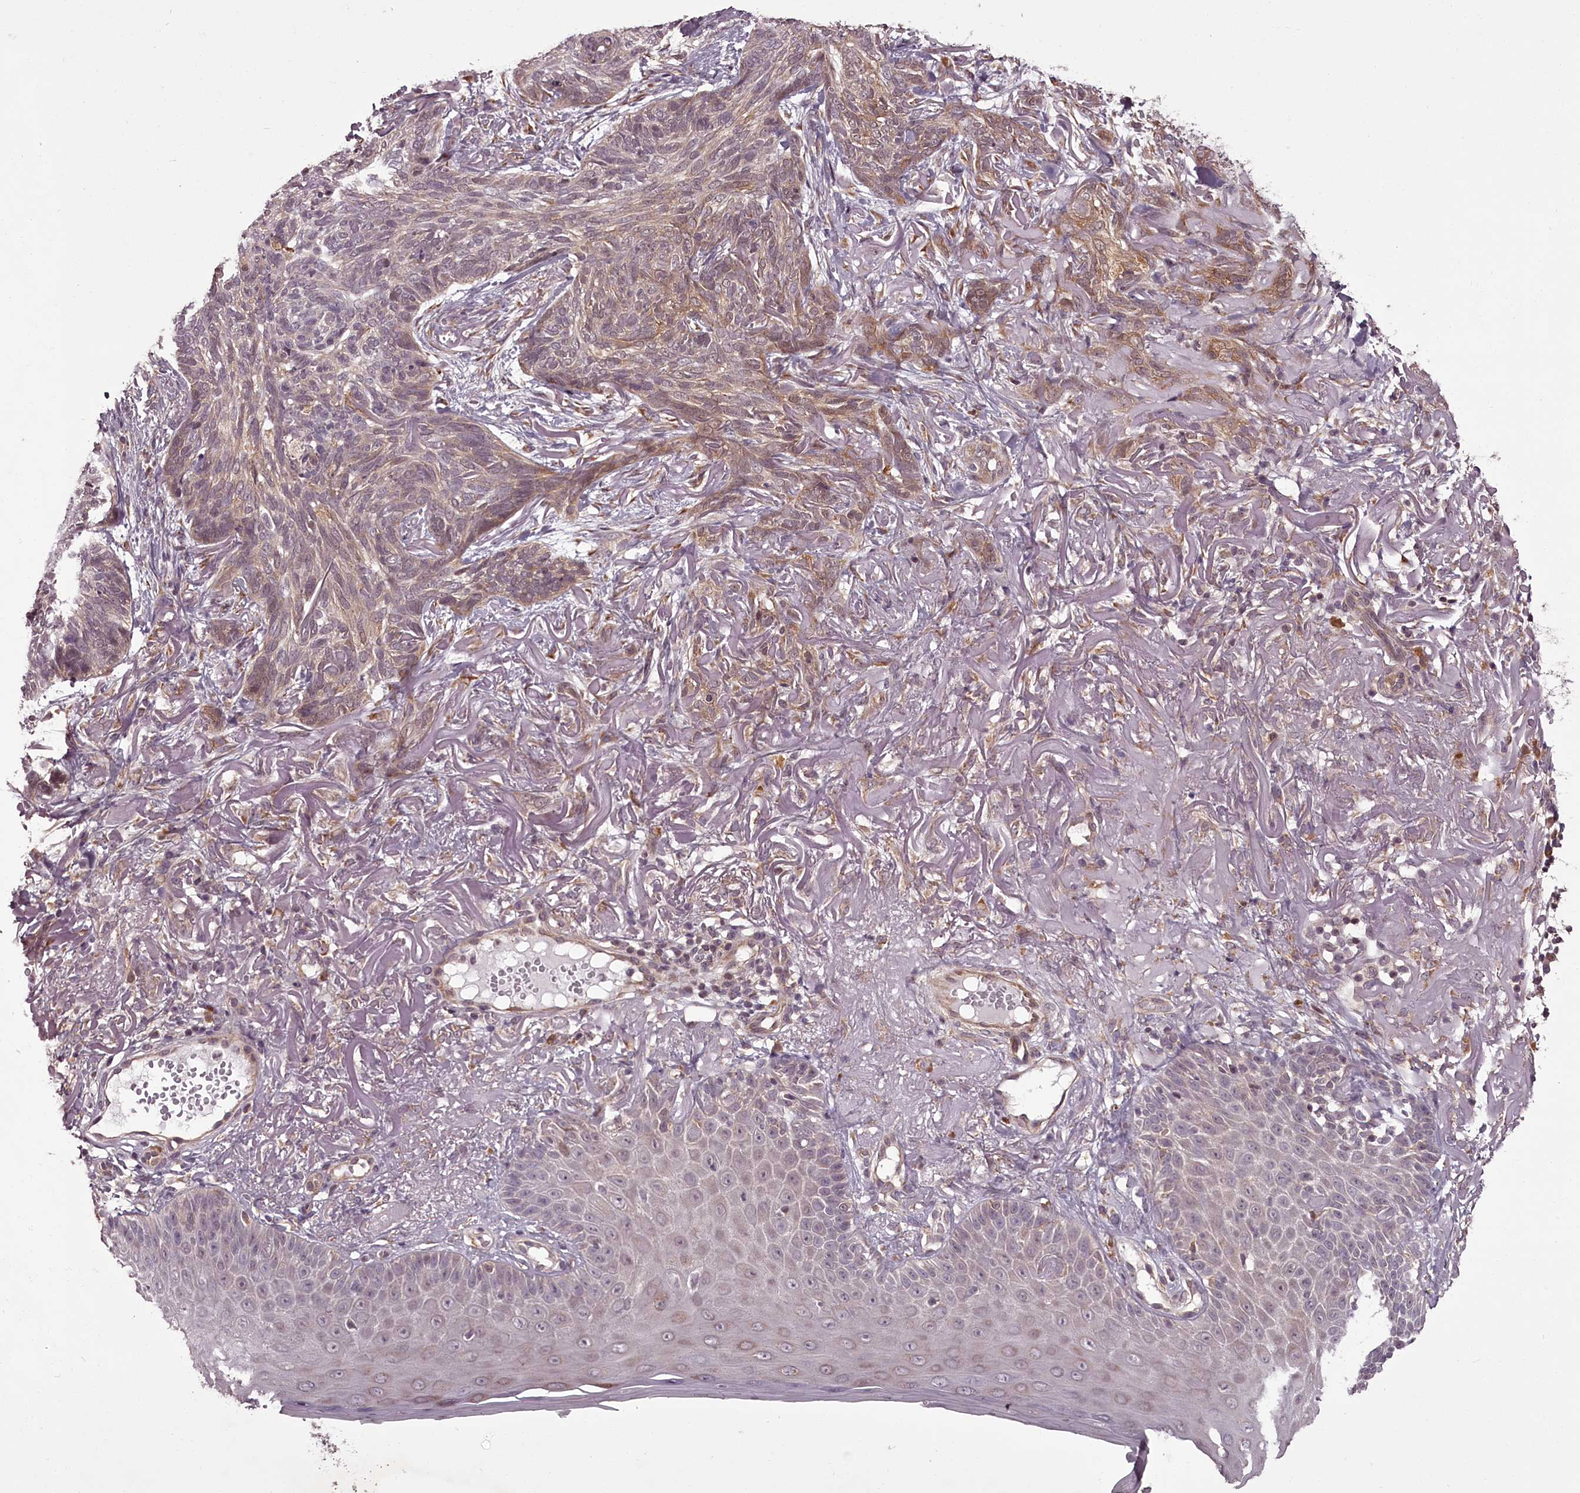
{"staining": {"intensity": "weak", "quantity": "<25%", "location": "cytoplasmic/membranous,nuclear"}, "tissue": "skin cancer", "cell_type": "Tumor cells", "image_type": "cancer", "snomed": [{"axis": "morphology", "description": "Normal tissue, NOS"}, {"axis": "morphology", "description": "Basal cell carcinoma"}, {"axis": "topography", "description": "Skin"}], "caption": "A high-resolution histopathology image shows IHC staining of skin cancer, which exhibits no significant staining in tumor cells.", "gene": "CCDC92", "patient": {"sex": "male", "age": 66}}